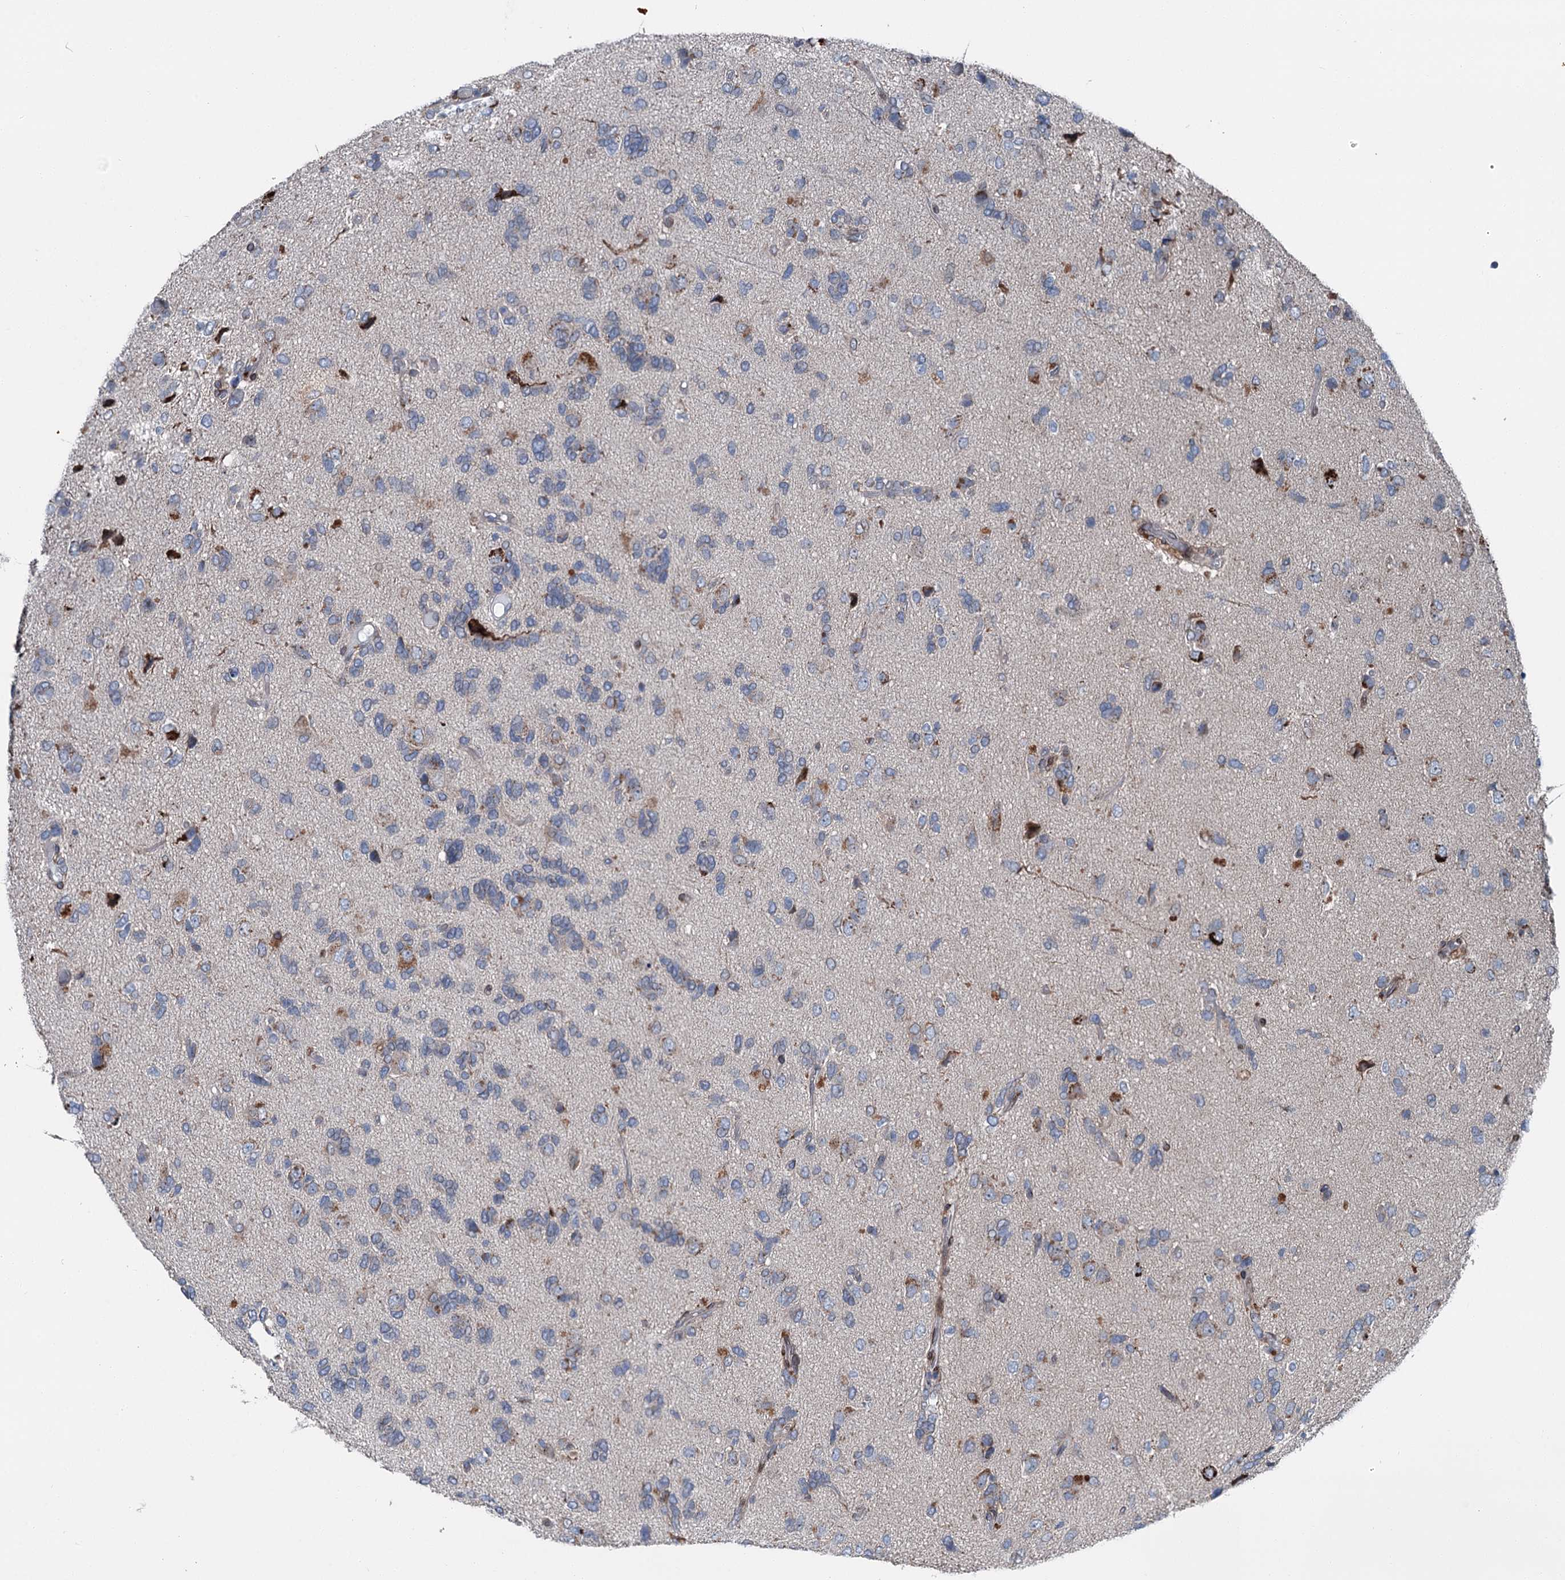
{"staining": {"intensity": "negative", "quantity": "none", "location": "none"}, "tissue": "glioma", "cell_type": "Tumor cells", "image_type": "cancer", "snomed": [{"axis": "morphology", "description": "Glioma, malignant, High grade"}, {"axis": "topography", "description": "Brain"}], "caption": "Protein analysis of malignant high-grade glioma displays no significant staining in tumor cells.", "gene": "MRPL14", "patient": {"sex": "female", "age": 59}}